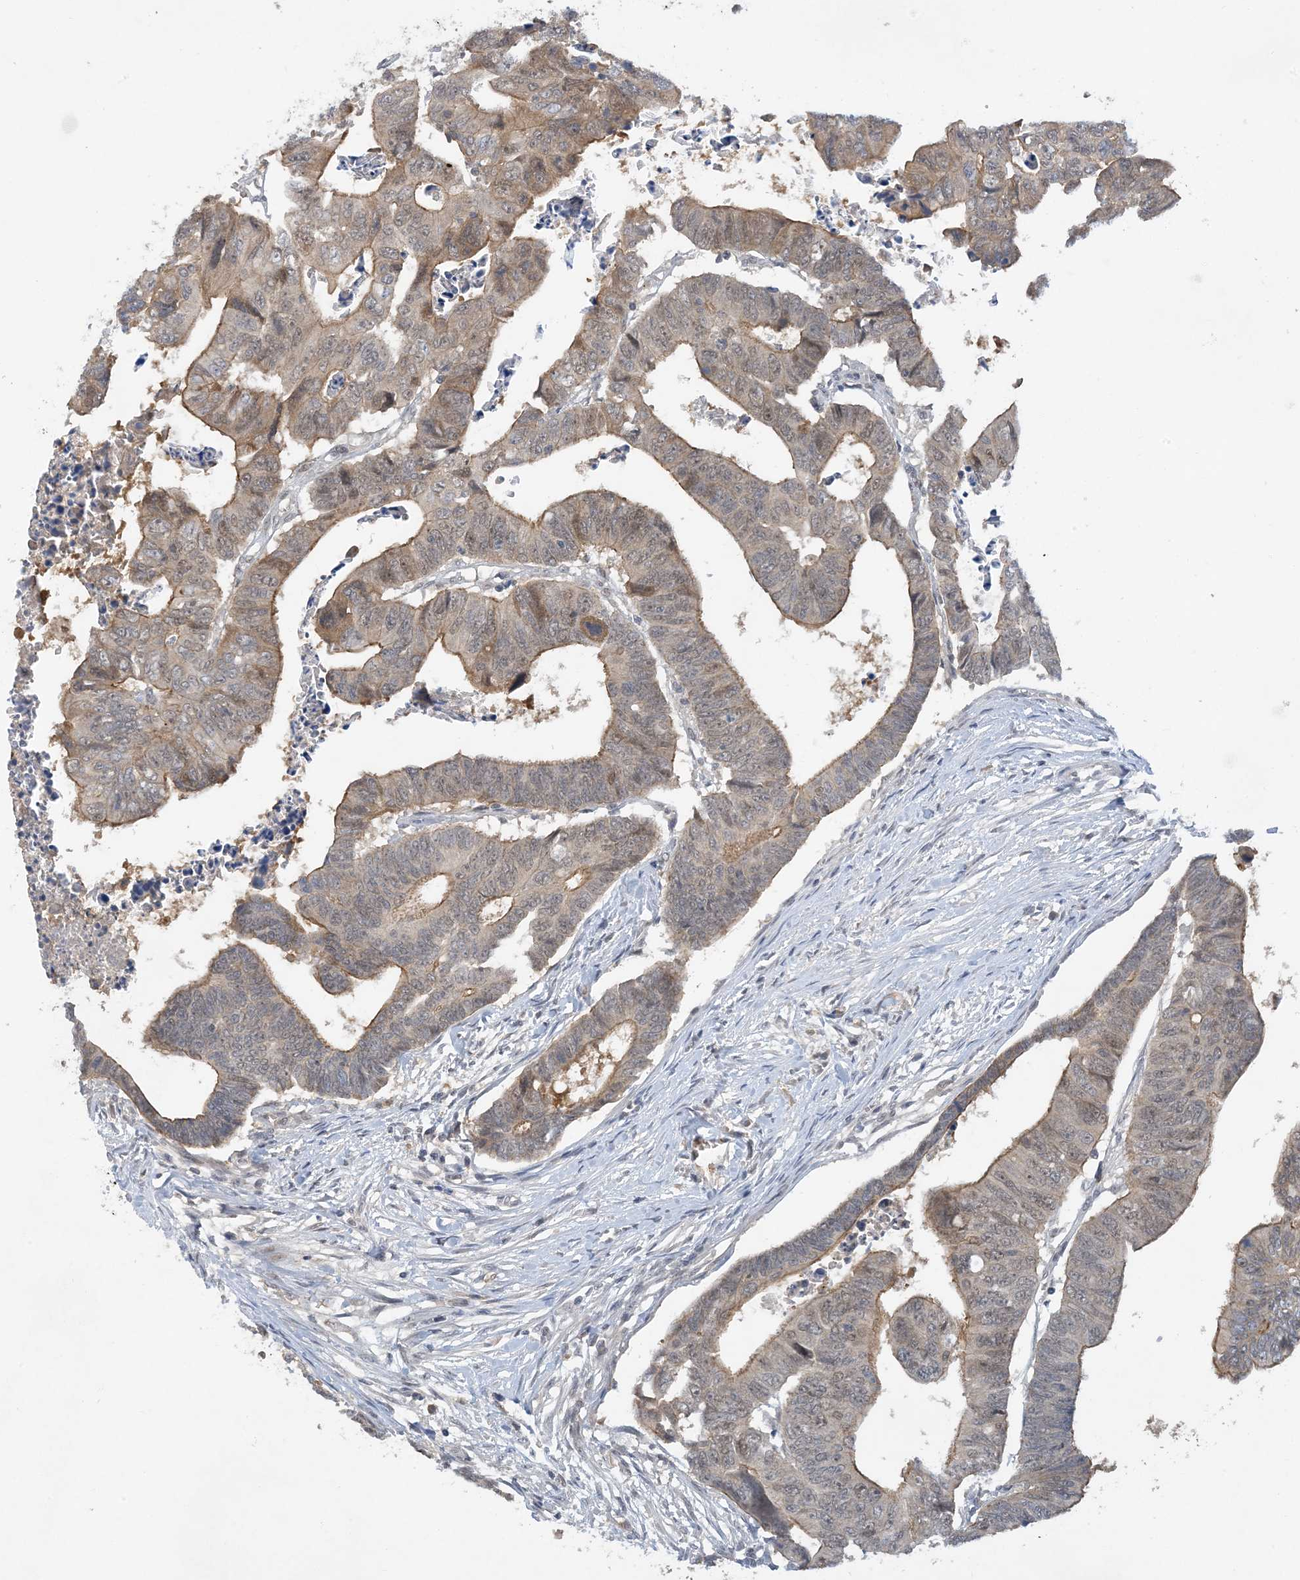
{"staining": {"intensity": "moderate", "quantity": ">75%", "location": "cytoplasmic/membranous,nuclear"}, "tissue": "colorectal cancer", "cell_type": "Tumor cells", "image_type": "cancer", "snomed": [{"axis": "morphology", "description": "Adenocarcinoma, NOS"}, {"axis": "topography", "description": "Rectum"}], "caption": "Moderate cytoplasmic/membranous and nuclear positivity is present in about >75% of tumor cells in colorectal cancer (adenocarcinoma). Using DAB (brown) and hematoxylin (blue) stains, captured at high magnification using brightfield microscopy.", "gene": "UBE2E1", "patient": {"sex": "female", "age": 65}}